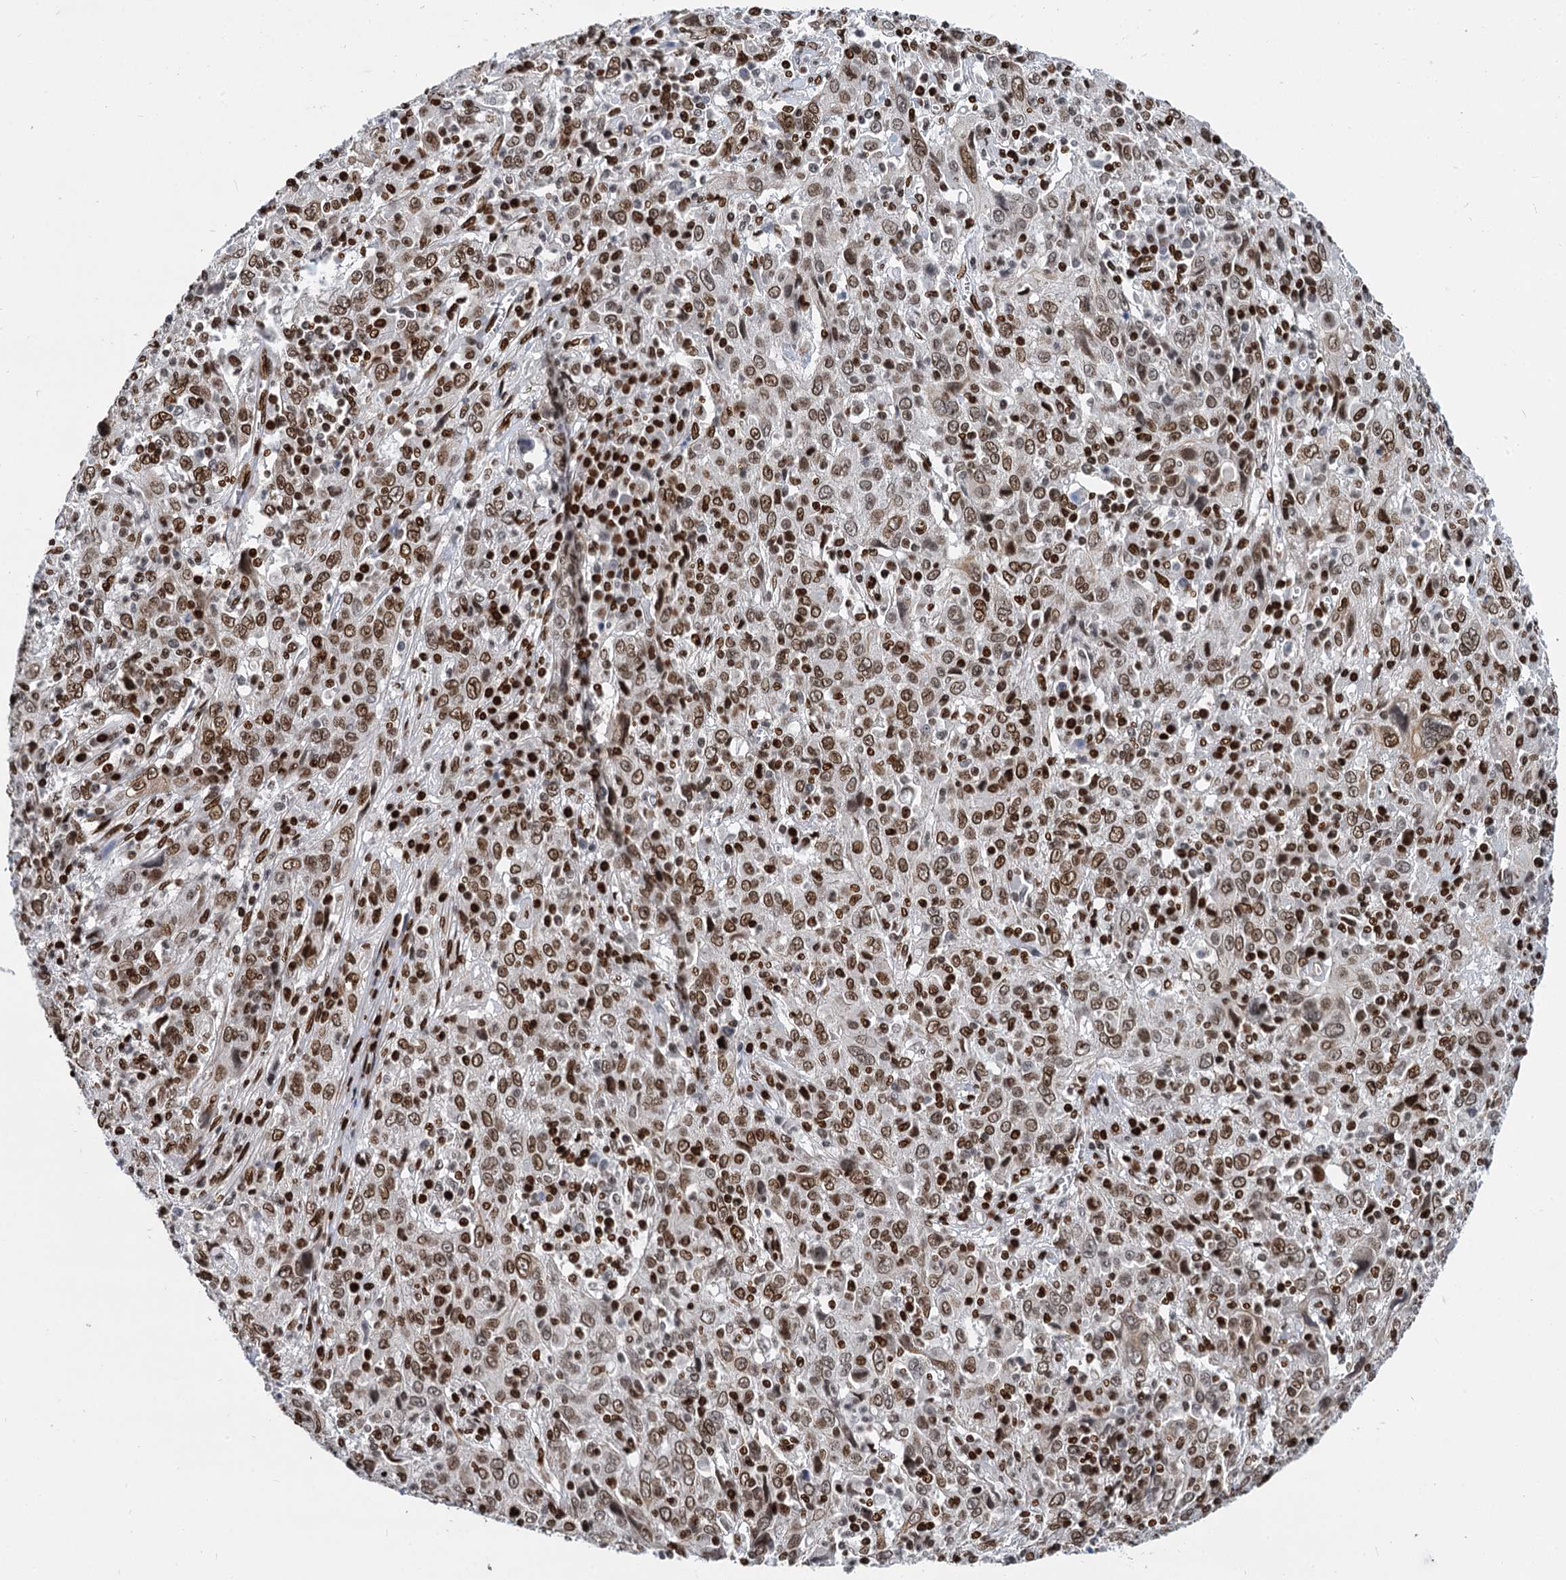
{"staining": {"intensity": "strong", "quantity": ">75%", "location": "nuclear"}, "tissue": "cervical cancer", "cell_type": "Tumor cells", "image_type": "cancer", "snomed": [{"axis": "morphology", "description": "Squamous cell carcinoma, NOS"}, {"axis": "topography", "description": "Cervix"}], "caption": "This micrograph shows immunohistochemistry staining of squamous cell carcinoma (cervical), with high strong nuclear positivity in approximately >75% of tumor cells.", "gene": "MECP2", "patient": {"sex": "female", "age": 46}}